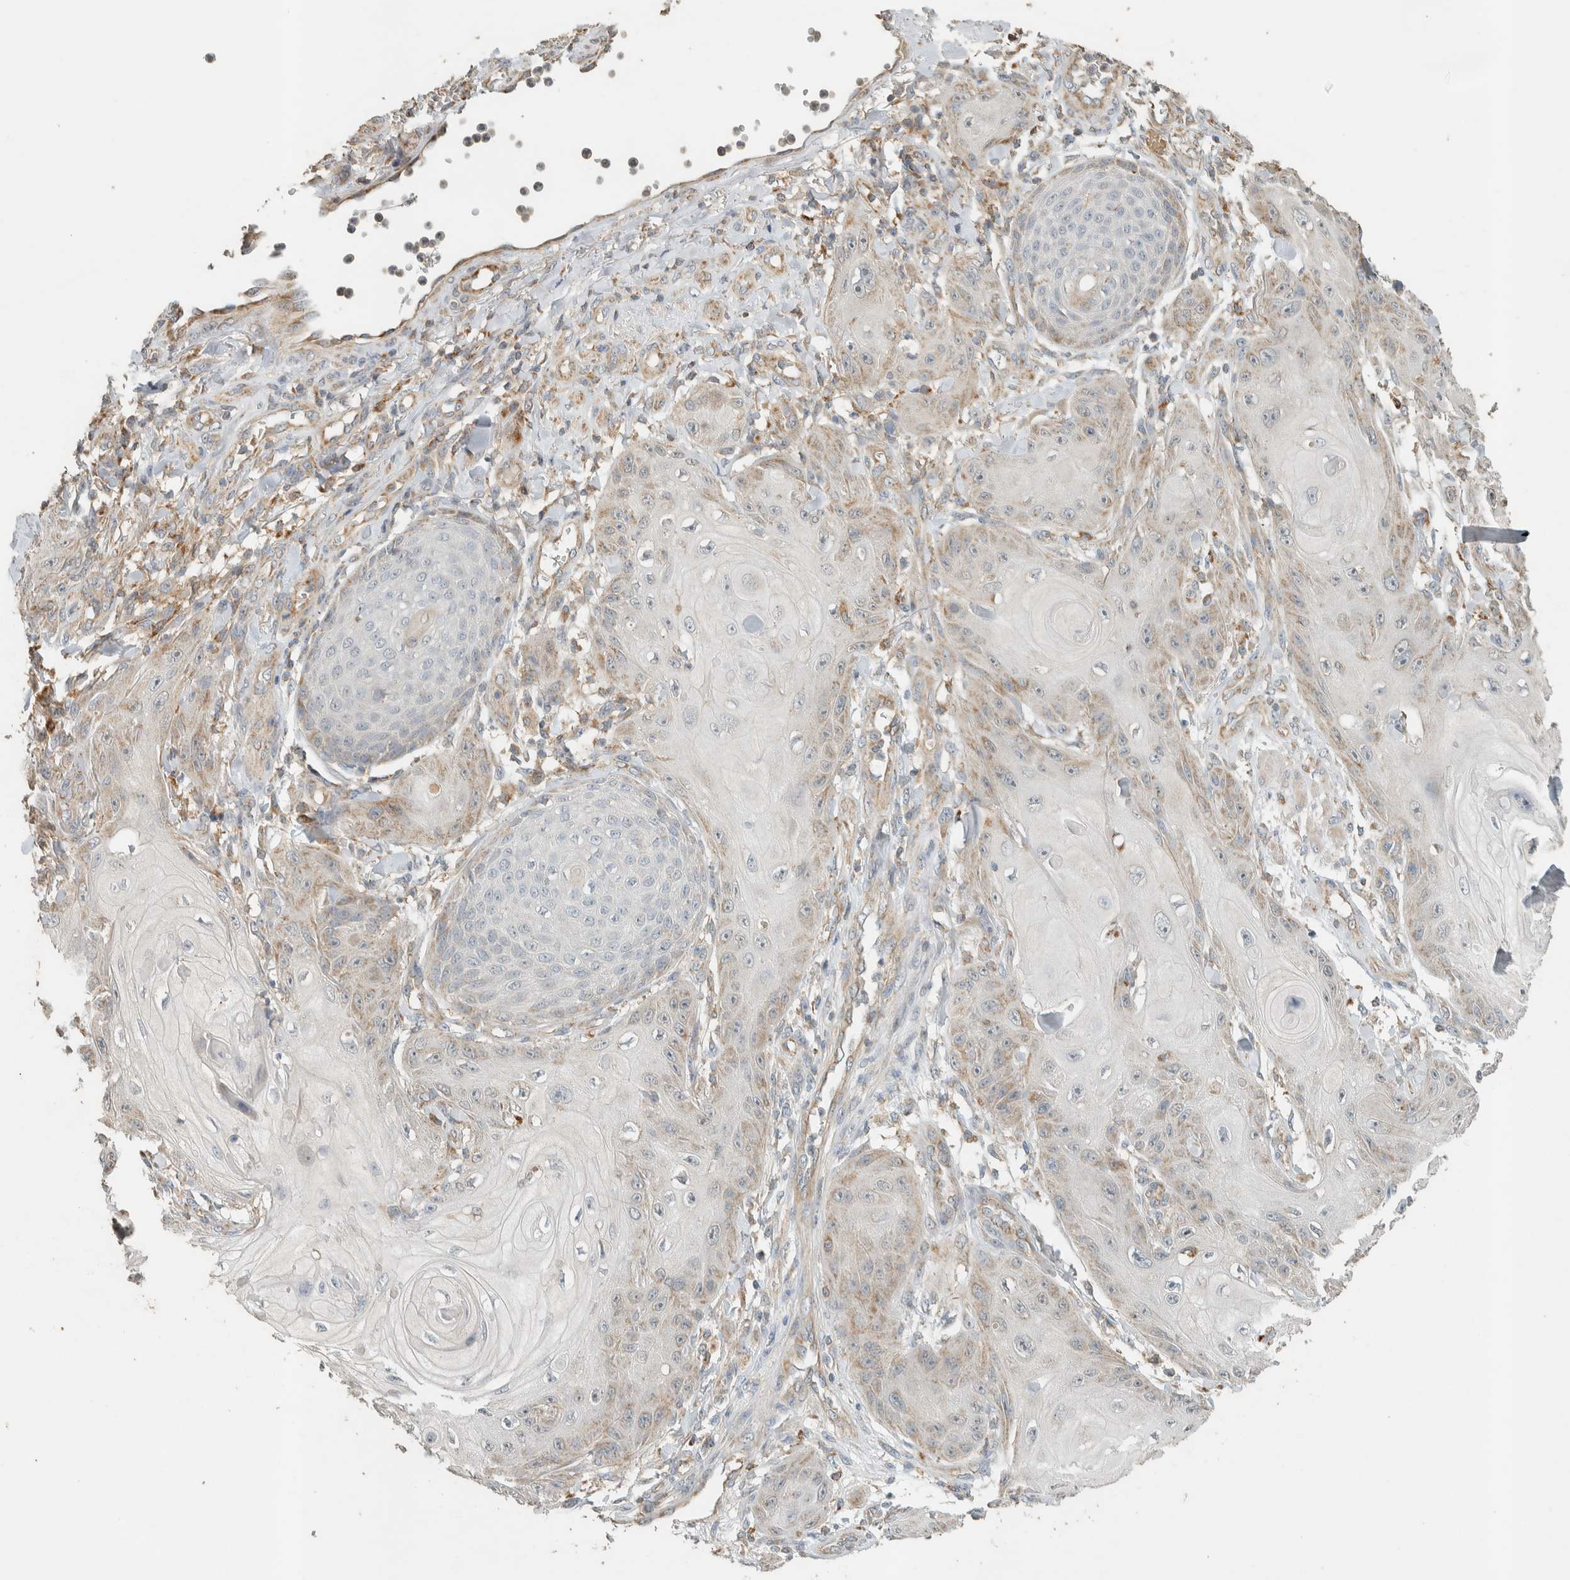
{"staining": {"intensity": "weak", "quantity": "25%-75%", "location": "cytoplasmic/membranous"}, "tissue": "skin cancer", "cell_type": "Tumor cells", "image_type": "cancer", "snomed": [{"axis": "morphology", "description": "Squamous cell carcinoma, NOS"}, {"axis": "topography", "description": "Skin"}], "caption": "Immunohistochemical staining of human squamous cell carcinoma (skin) demonstrates low levels of weak cytoplasmic/membranous positivity in approximately 25%-75% of tumor cells.", "gene": "PDE7B", "patient": {"sex": "male", "age": 74}}